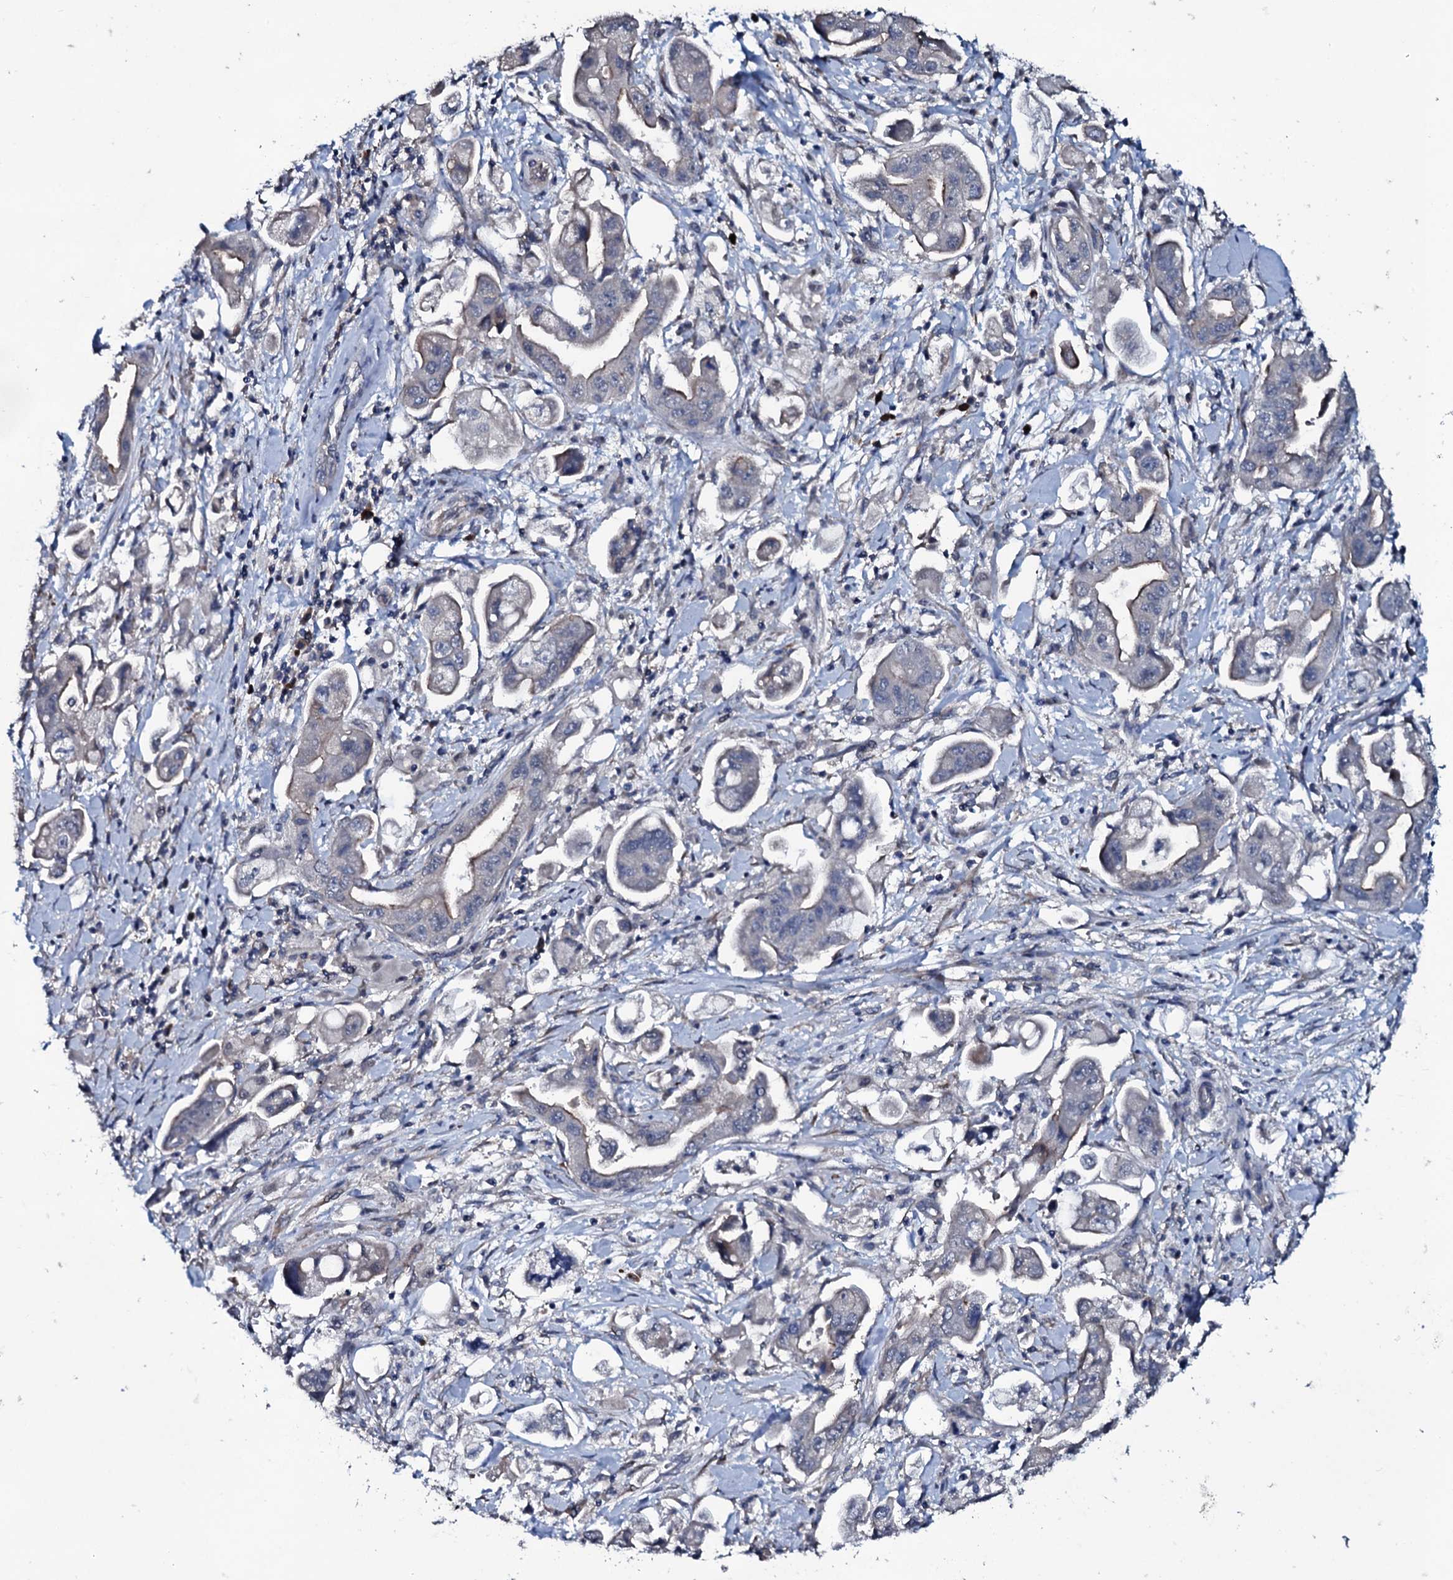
{"staining": {"intensity": "negative", "quantity": "none", "location": "none"}, "tissue": "stomach cancer", "cell_type": "Tumor cells", "image_type": "cancer", "snomed": [{"axis": "morphology", "description": "Adenocarcinoma, NOS"}, {"axis": "topography", "description": "Stomach"}], "caption": "A photomicrograph of adenocarcinoma (stomach) stained for a protein shows no brown staining in tumor cells.", "gene": "IL12B", "patient": {"sex": "male", "age": 62}}